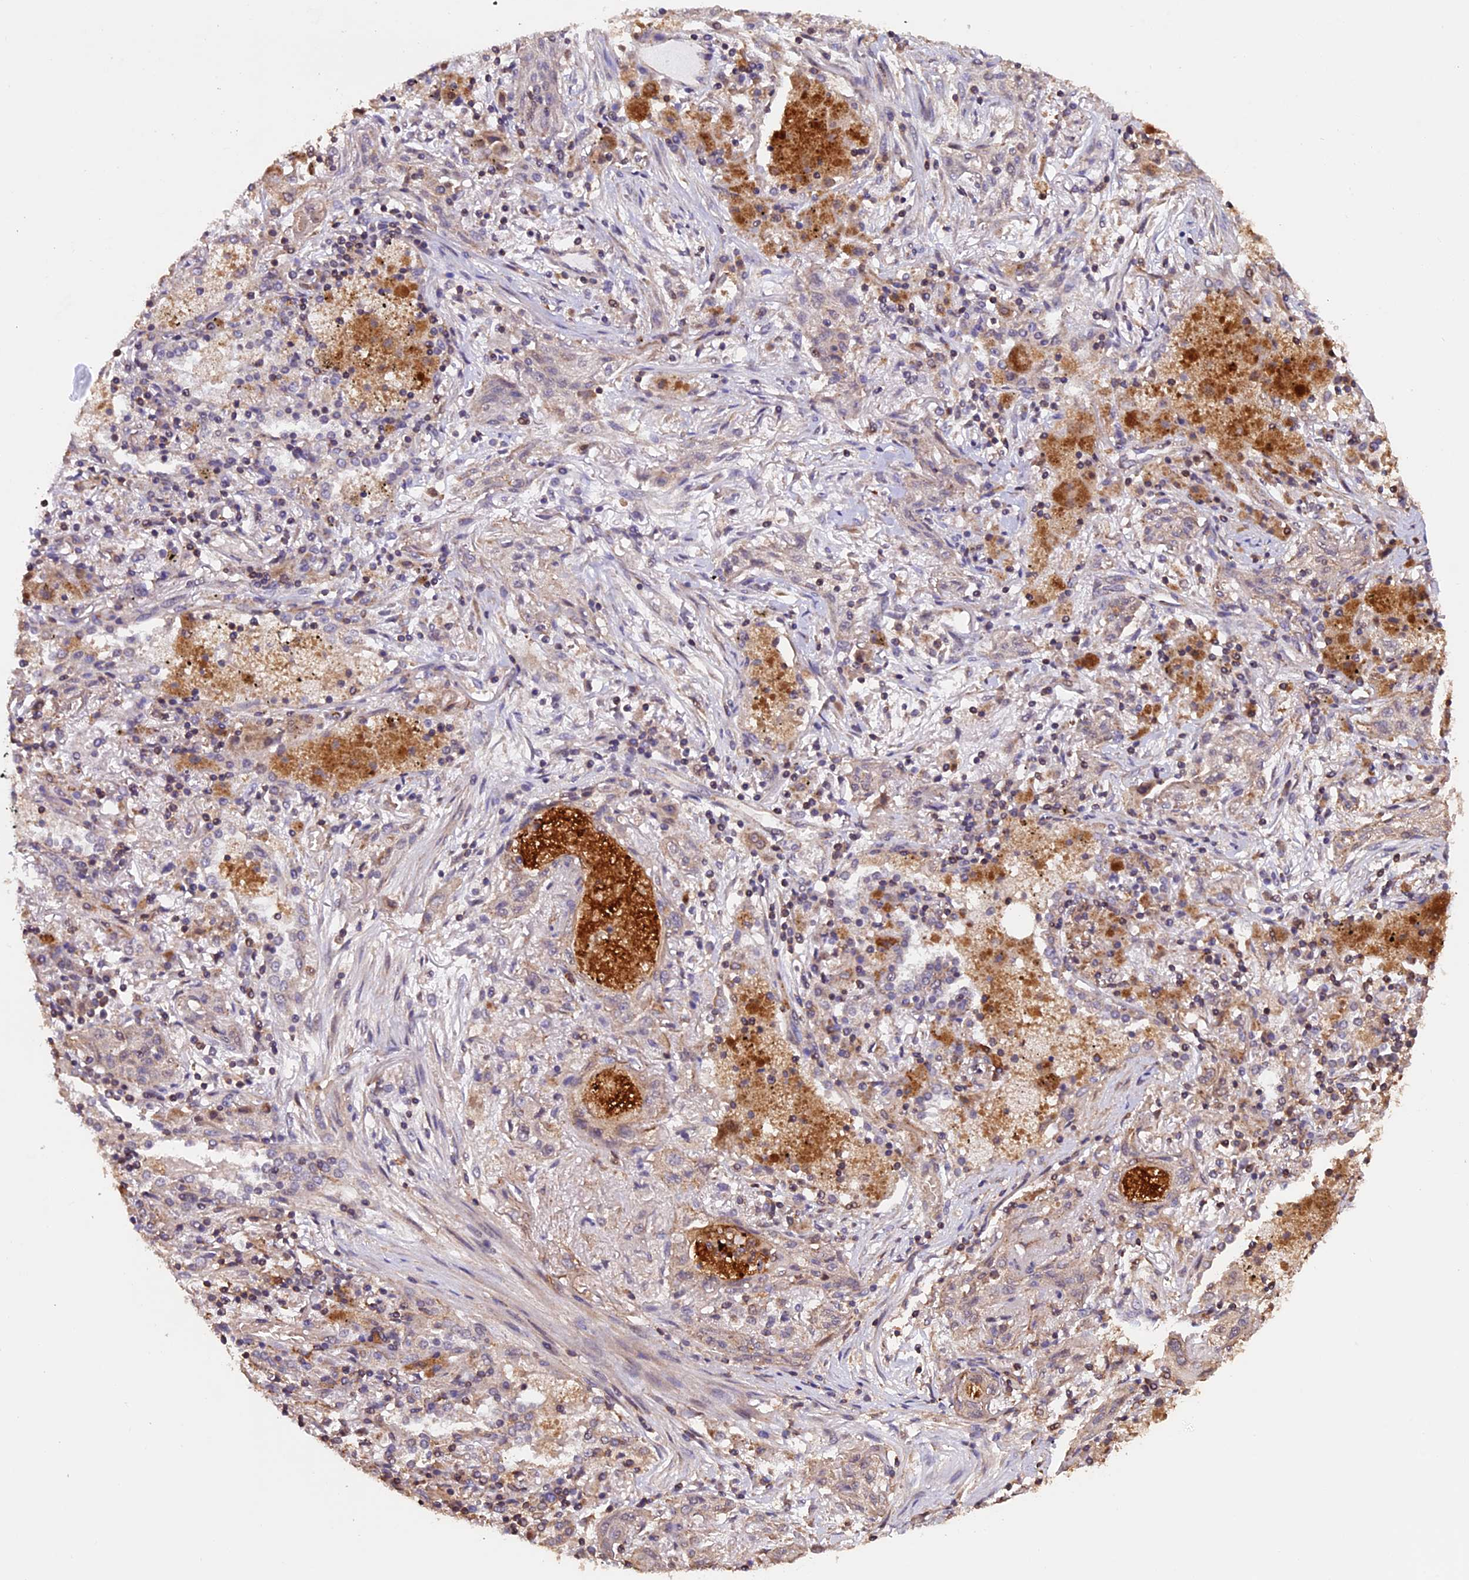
{"staining": {"intensity": "weak", "quantity": "<25%", "location": "cytoplasmic/membranous"}, "tissue": "lung cancer", "cell_type": "Tumor cells", "image_type": "cancer", "snomed": [{"axis": "morphology", "description": "Squamous cell carcinoma, NOS"}, {"axis": "topography", "description": "Lung"}], "caption": "This is a histopathology image of immunohistochemistry (IHC) staining of lung squamous cell carcinoma, which shows no positivity in tumor cells. (DAB (3,3'-diaminobenzidine) immunohistochemistry (IHC) visualized using brightfield microscopy, high magnification).", "gene": "PKD2L2", "patient": {"sex": "female", "age": 47}}